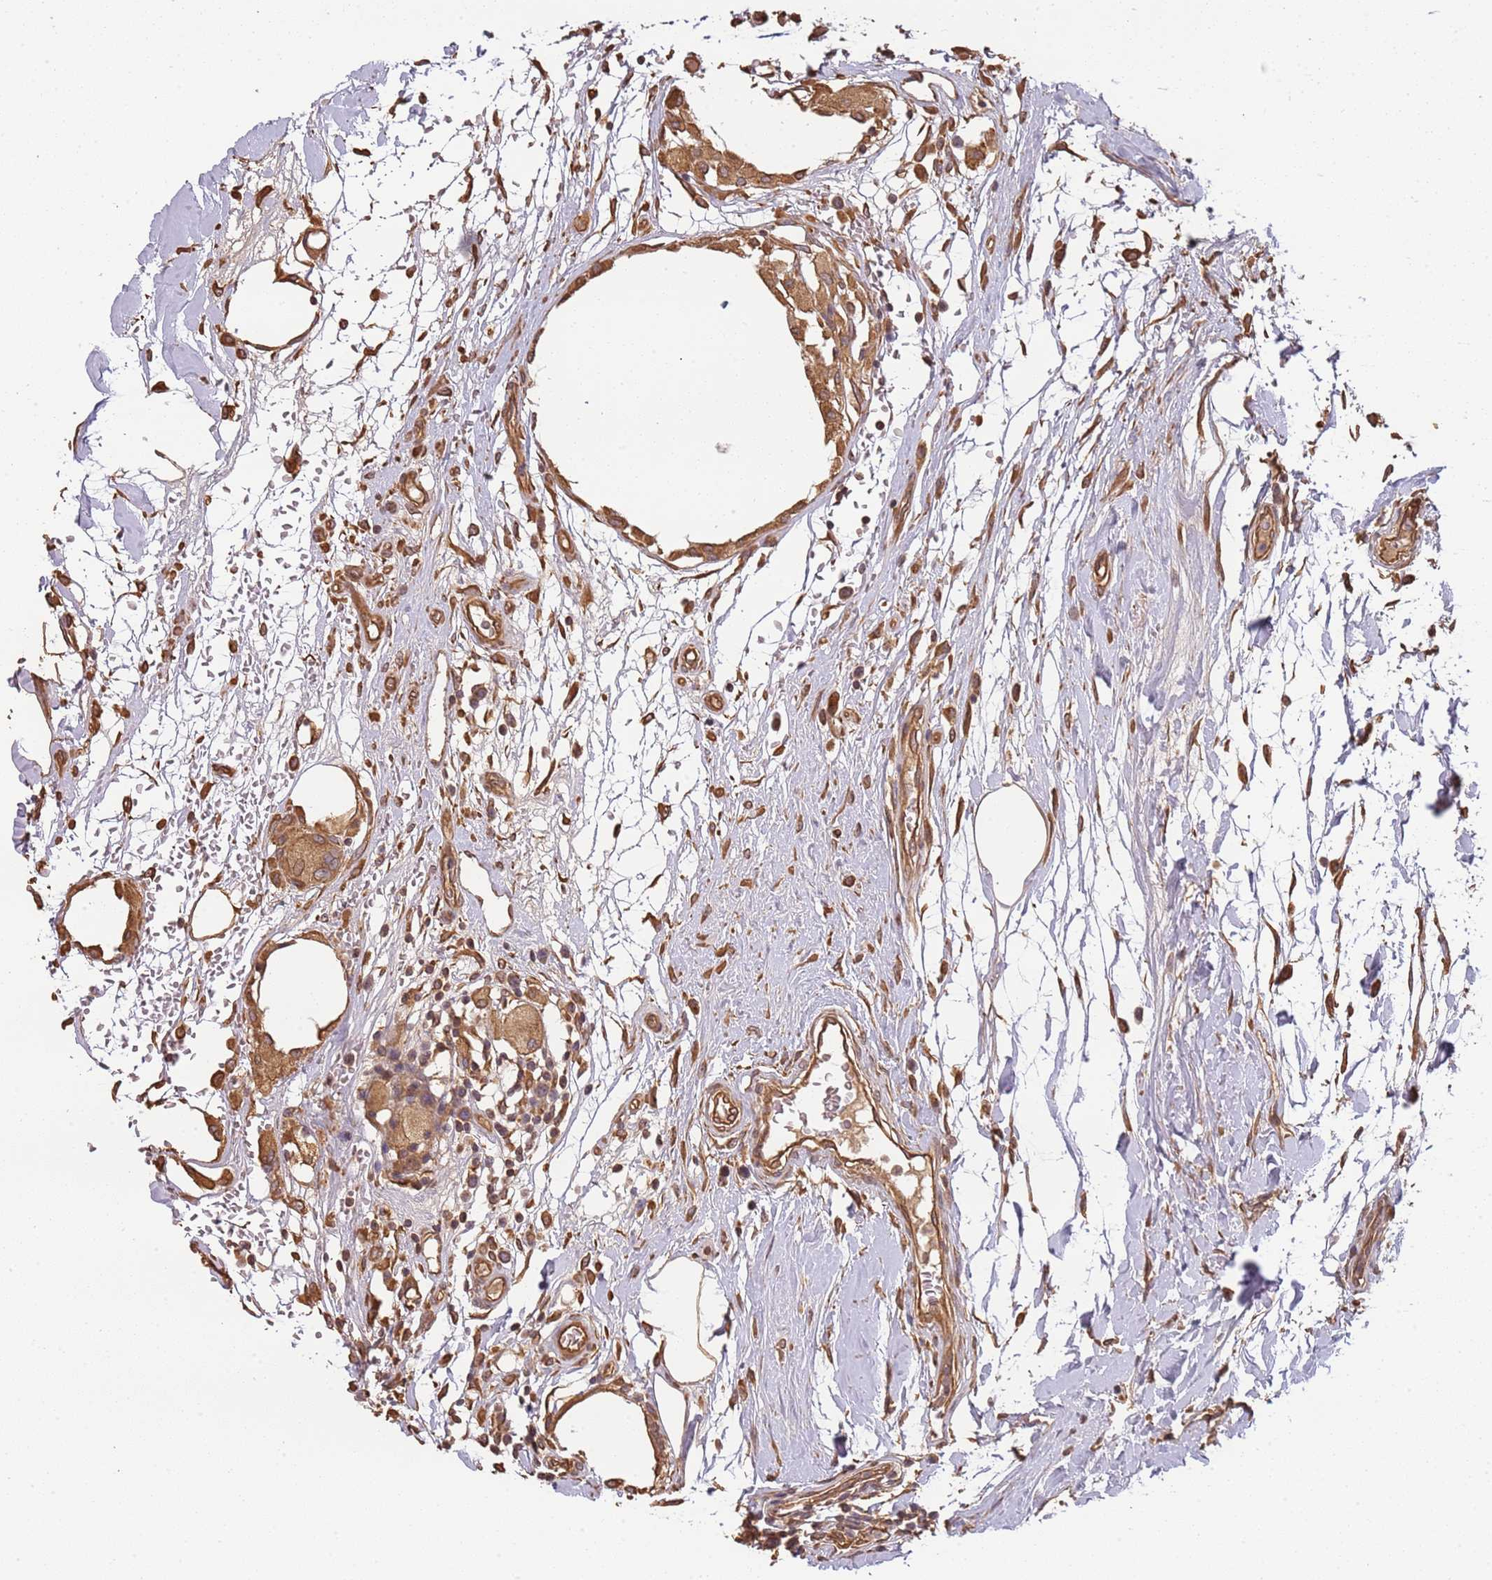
{"staining": {"intensity": "moderate", "quantity": ">75%", "location": "cytoplasmic/membranous"}, "tissue": "breast cancer", "cell_type": "Tumor cells", "image_type": "cancer", "snomed": [{"axis": "morphology", "description": "Duct carcinoma"}, {"axis": "topography", "description": "Breast"}], "caption": "Breast cancer (infiltrating ductal carcinoma) stained for a protein exhibits moderate cytoplasmic/membranous positivity in tumor cells.", "gene": "SURF2", "patient": {"sex": "female", "age": 55}}